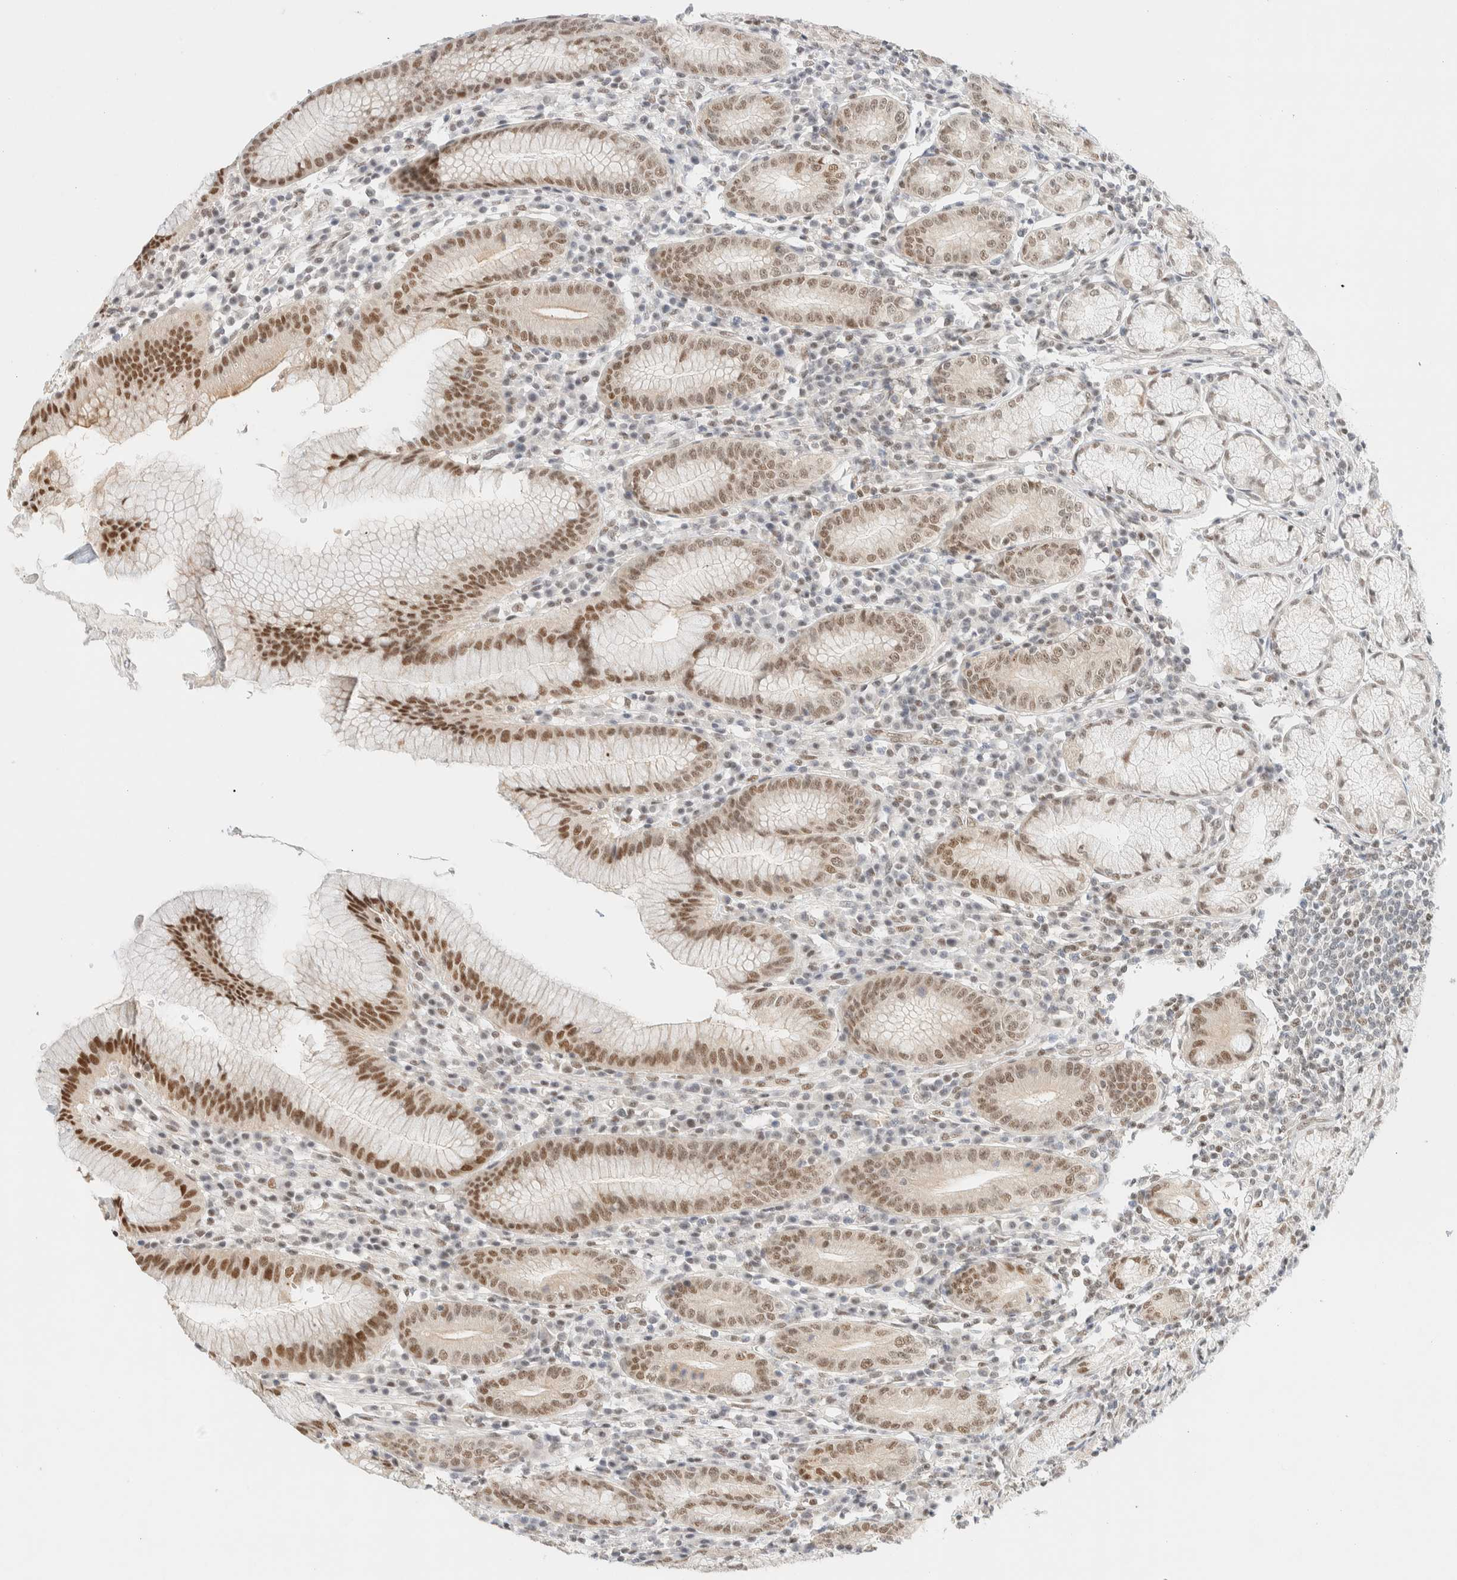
{"staining": {"intensity": "moderate", "quantity": "25%-75%", "location": "nuclear"}, "tissue": "stomach", "cell_type": "Glandular cells", "image_type": "normal", "snomed": [{"axis": "morphology", "description": "Normal tissue, NOS"}, {"axis": "topography", "description": "Stomach"}], "caption": "Immunohistochemistry micrograph of unremarkable stomach: human stomach stained using IHC demonstrates medium levels of moderate protein expression localized specifically in the nuclear of glandular cells, appearing as a nuclear brown color.", "gene": "PYGO2", "patient": {"sex": "male", "age": 55}}